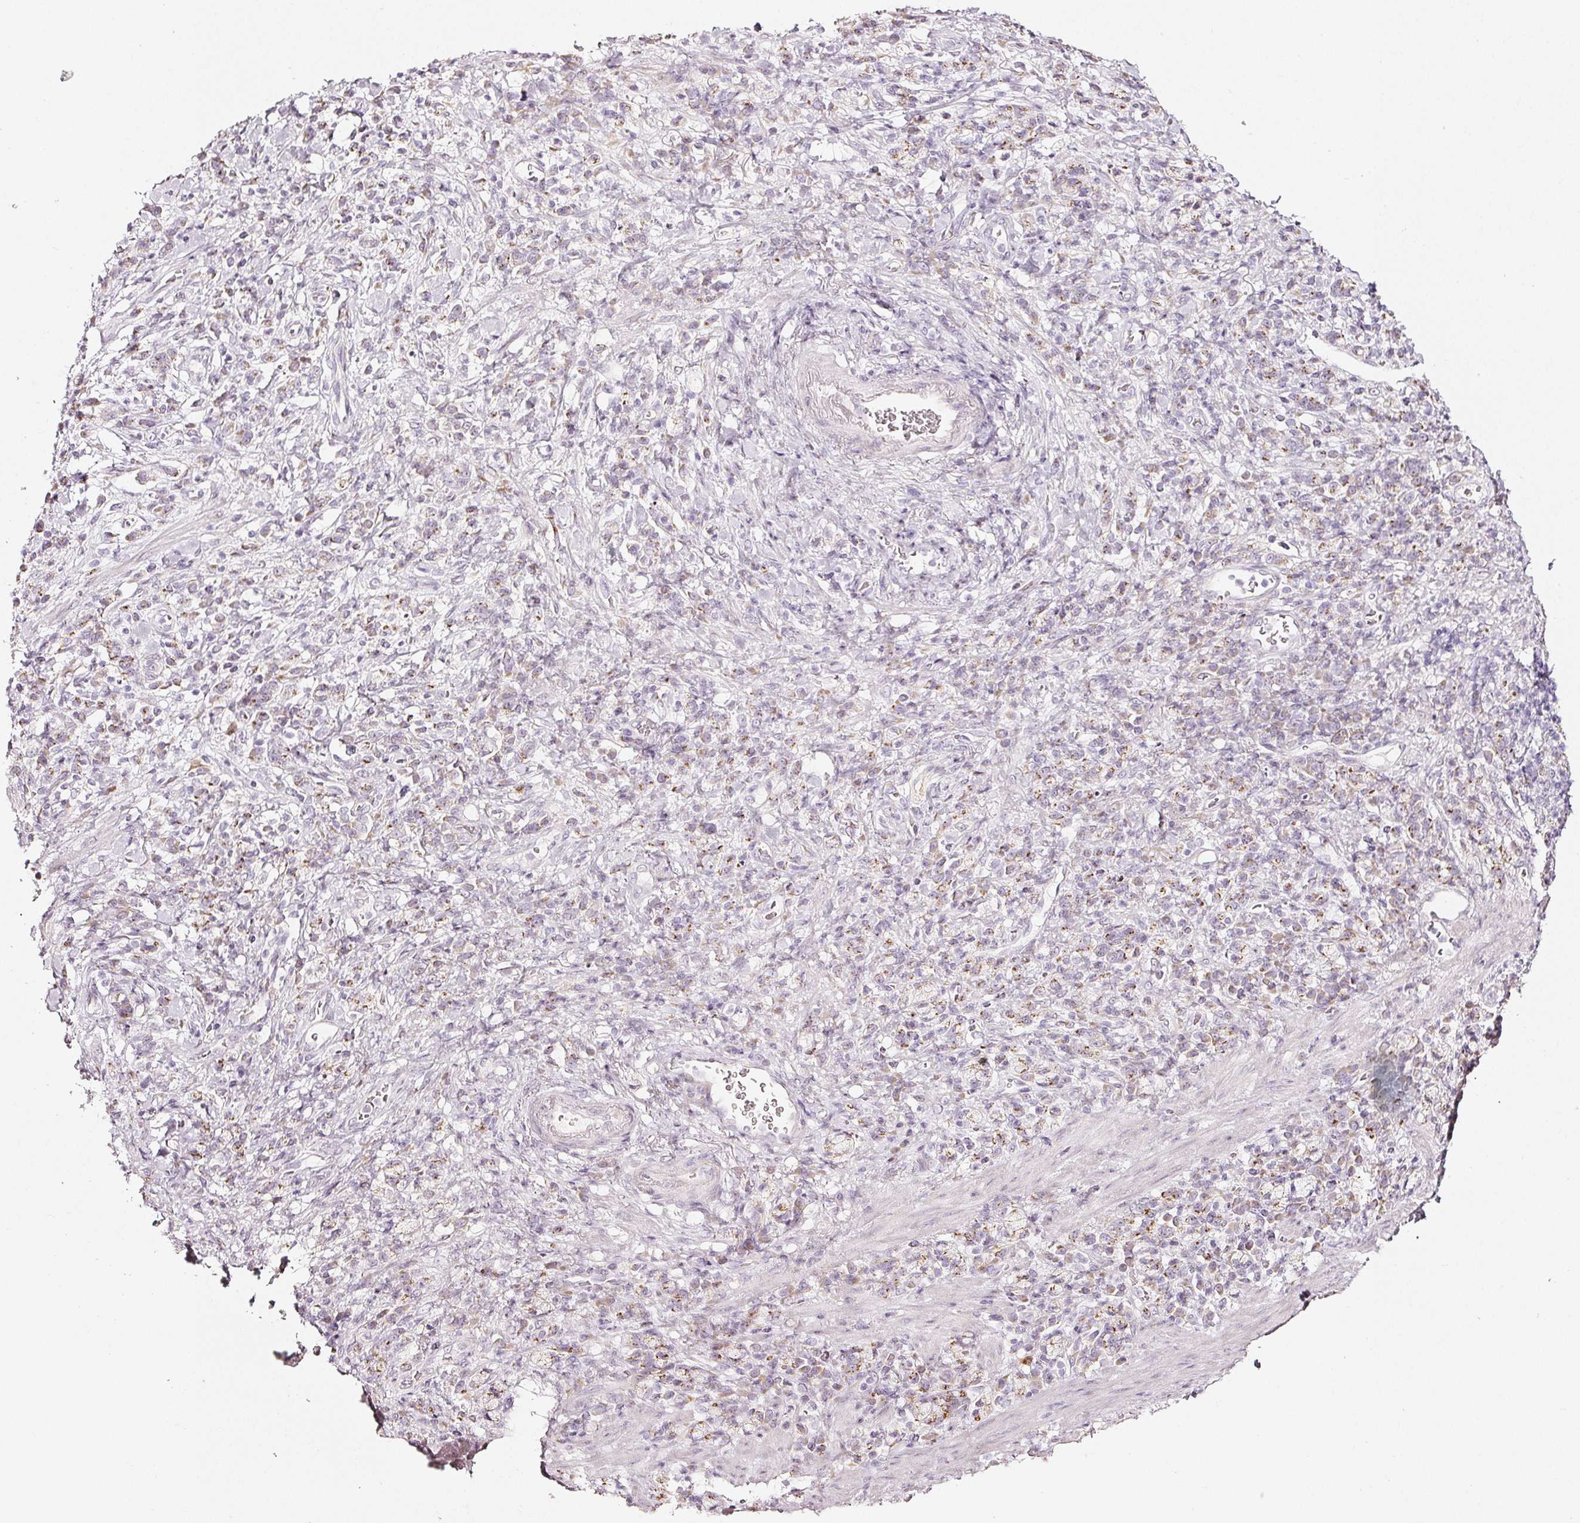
{"staining": {"intensity": "weak", "quantity": "25%-75%", "location": "cytoplasmic/membranous"}, "tissue": "stomach cancer", "cell_type": "Tumor cells", "image_type": "cancer", "snomed": [{"axis": "morphology", "description": "Adenocarcinoma, NOS"}, {"axis": "topography", "description": "Stomach"}], "caption": "This is an image of immunohistochemistry (IHC) staining of adenocarcinoma (stomach), which shows weak positivity in the cytoplasmic/membranous of tumor cells.", "gene": "SDF4", "patient": {"sex": "male", "age": 77}}